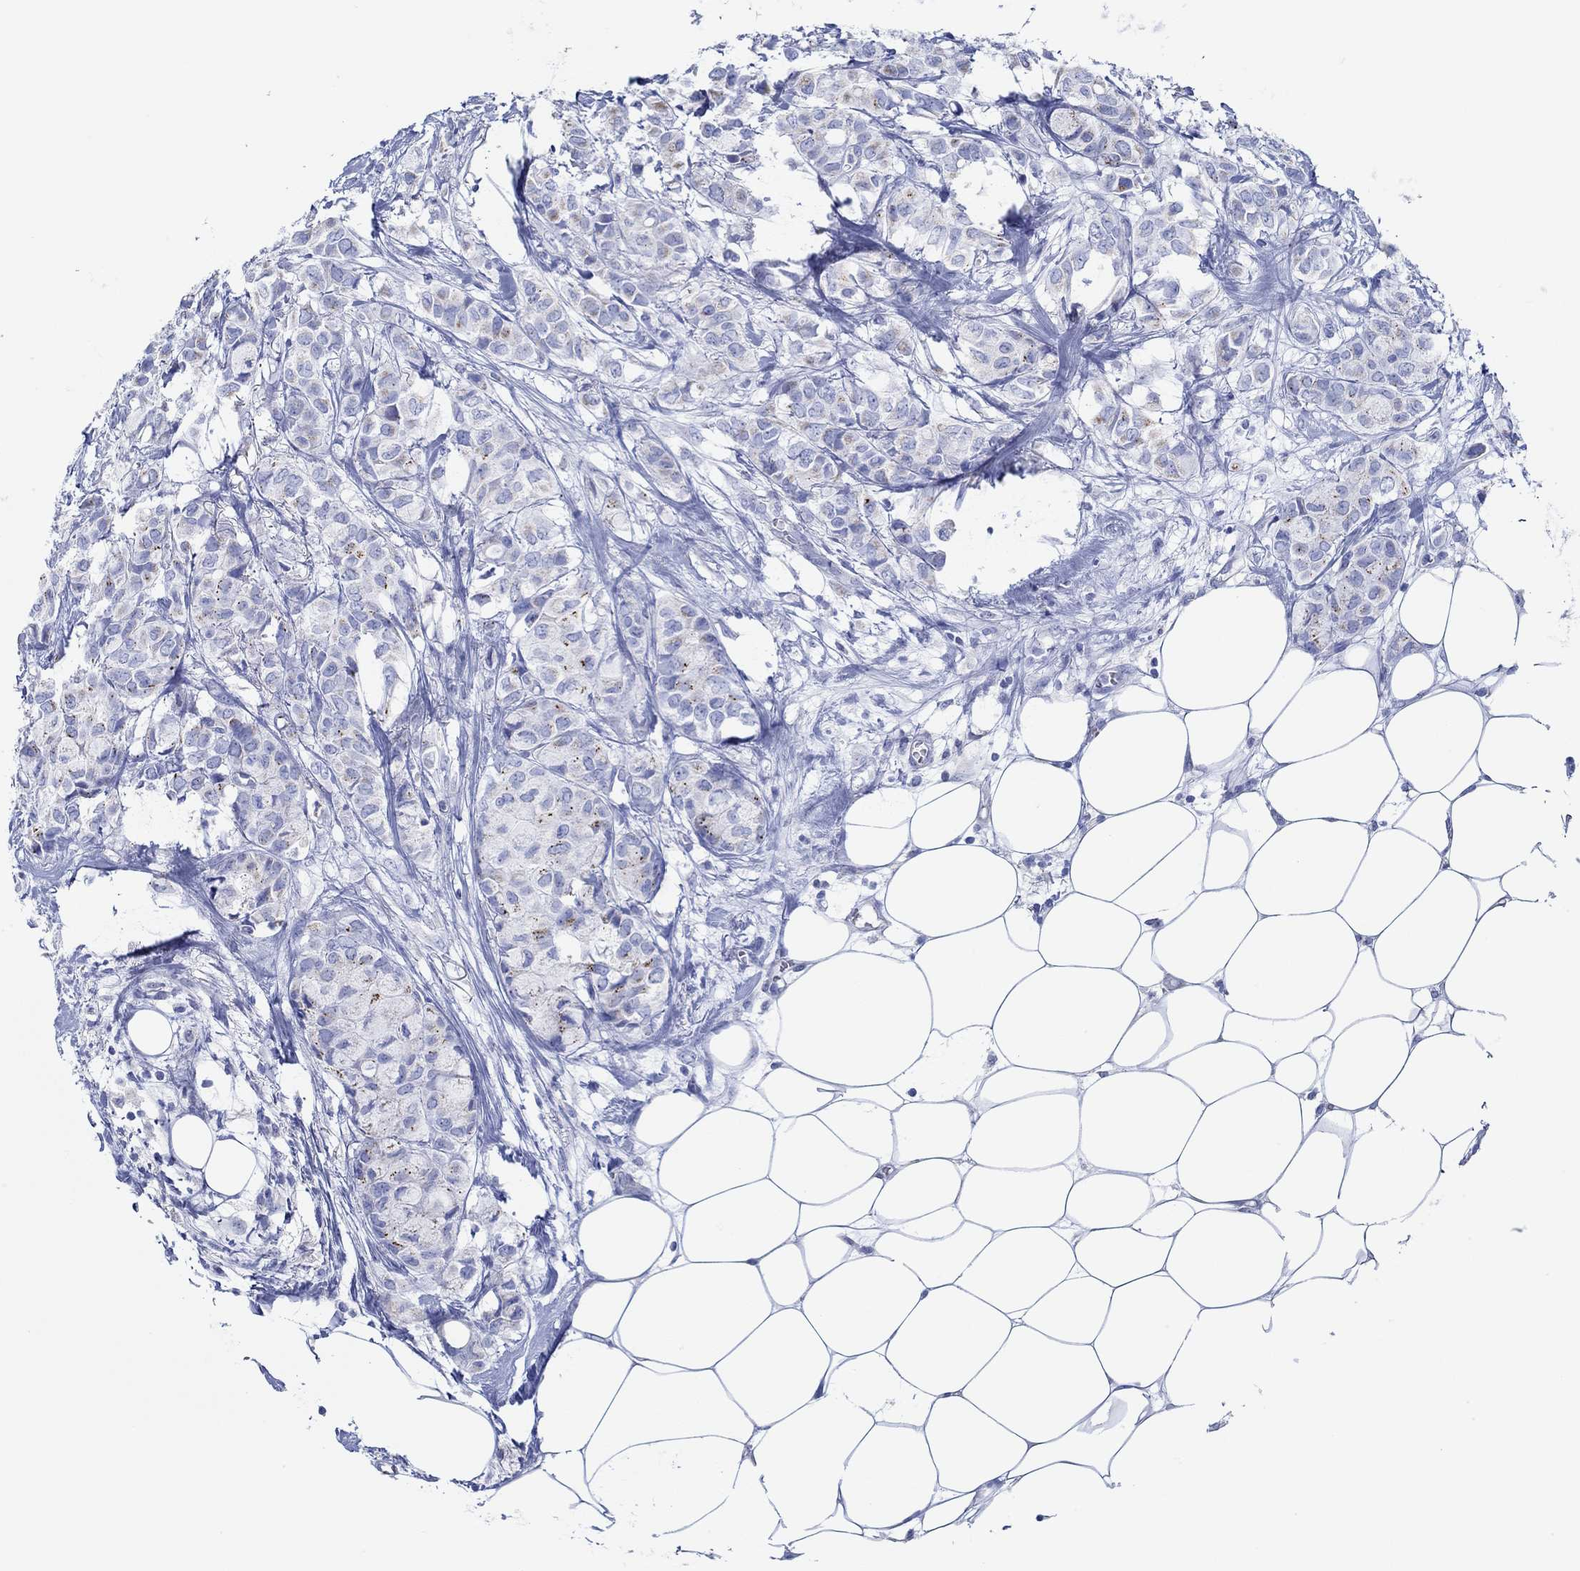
{"staining": {"intensity": "strong", "quantity": "<25%", "location": "cytoplasmic/membranous"}, "tissue": "breast cancer", "cell_type": "Tumor cells", "image_type": "cancer", "snomed": [{"axis": "morphology", "description": "Duct carcinoma"}, {"axis": "topography", "description": "Breast"}], "caption": "Immunohistochemical staining of human breast intraductal carcinoma demonstrates medium levels of strong cytoplasmic/membranous protein expression in approximately <25% of tumor cells.", "gene": "IGFBP6", "patient": {"sex": "female", "age": 85}}